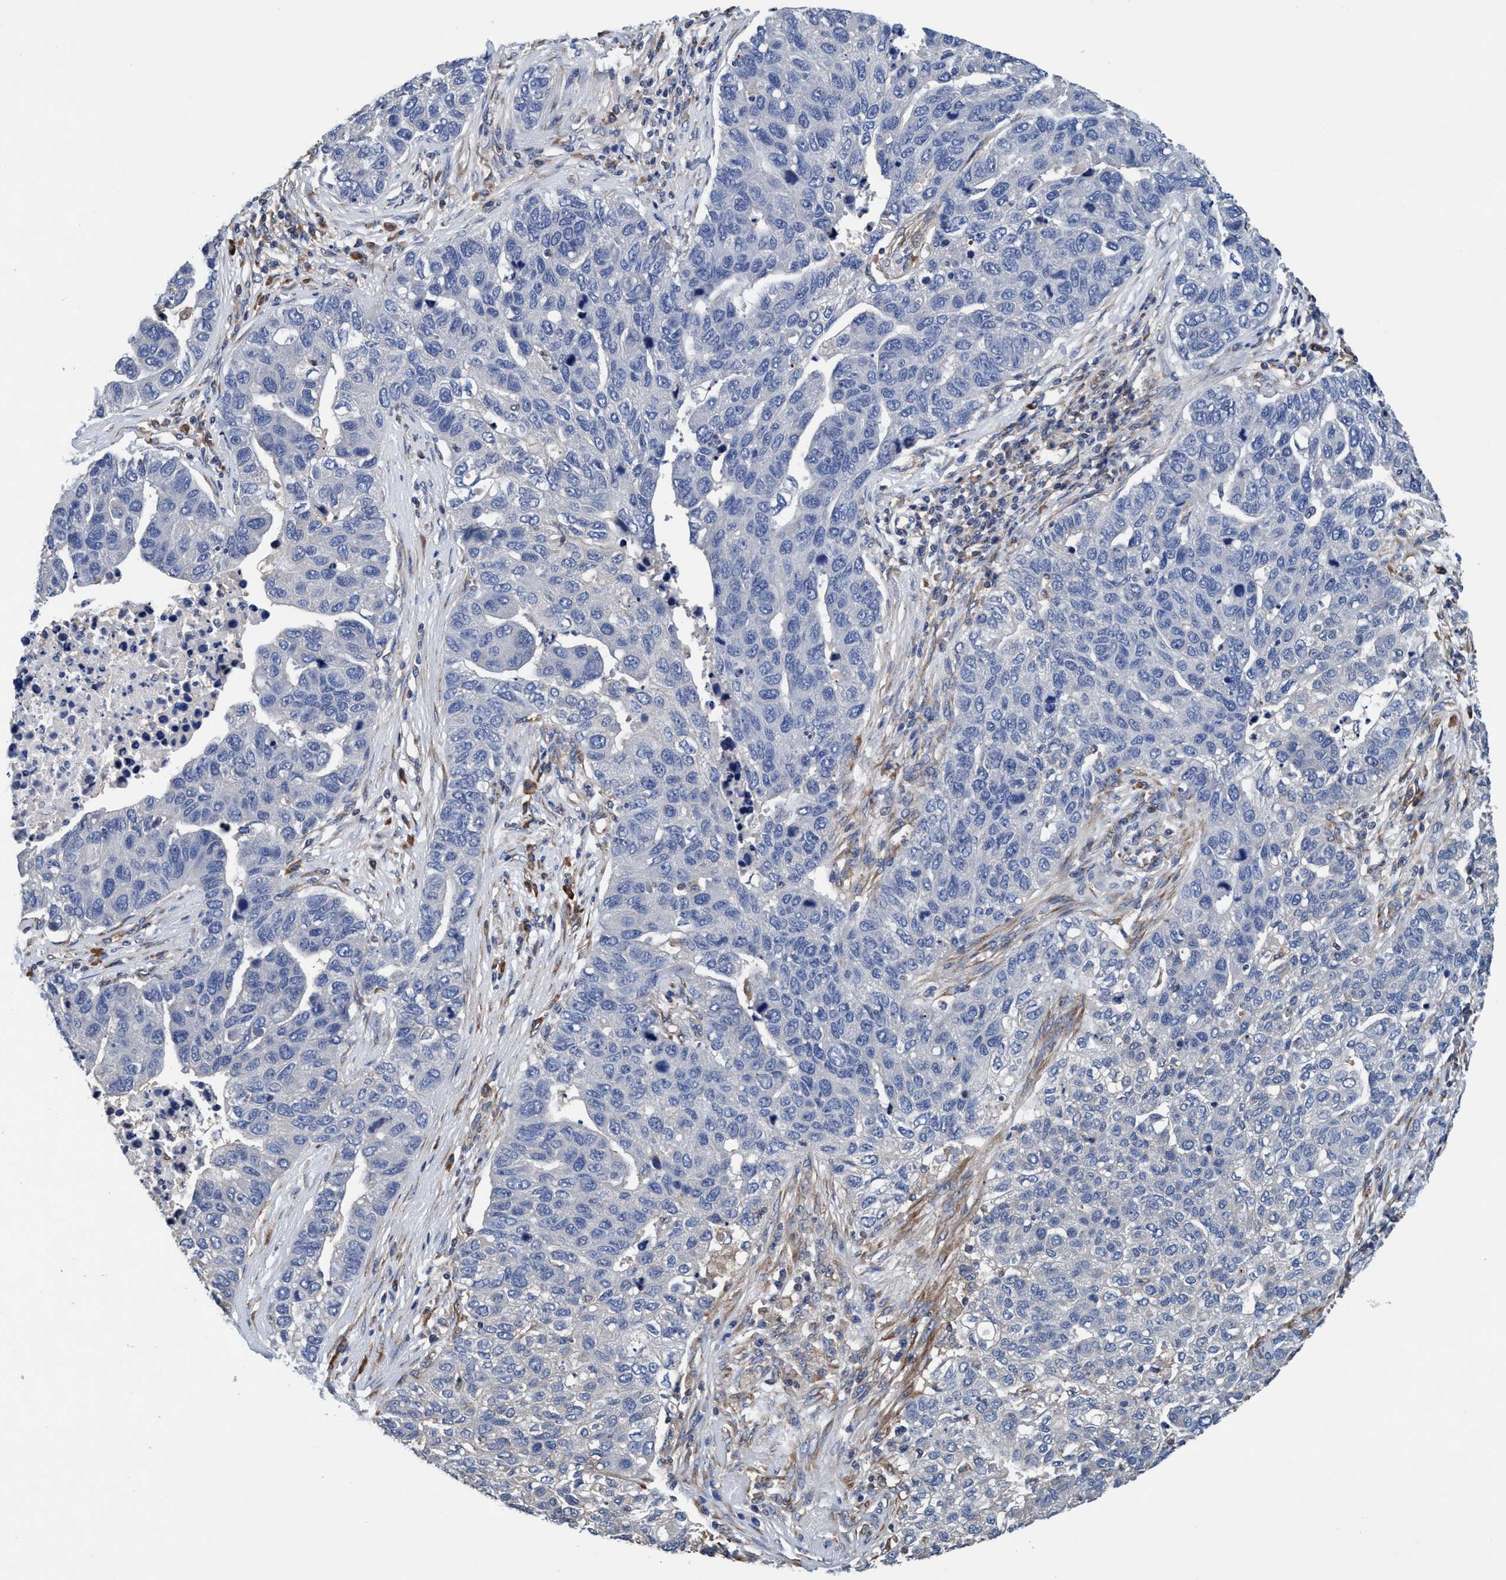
{"staining": {"intensity": "negative", "quantity": "none", "location": "none"}, "tissue": "pancreatic cancer", "cell_type": "Tumor cells", "image_type": "cancer", "snomed": [{"axis": "morphology", "description": "Adenocarcinoma, NOS"}, {"axis": "topography", "description": "Pancreas"}], "caption": "The image shows no significant staining in tumor cells of pancreatic adenocarcinoma. Nuclei are stained in blue.", "gene": "ENDOG", "patient": {"sex": "female", "age": 61}}